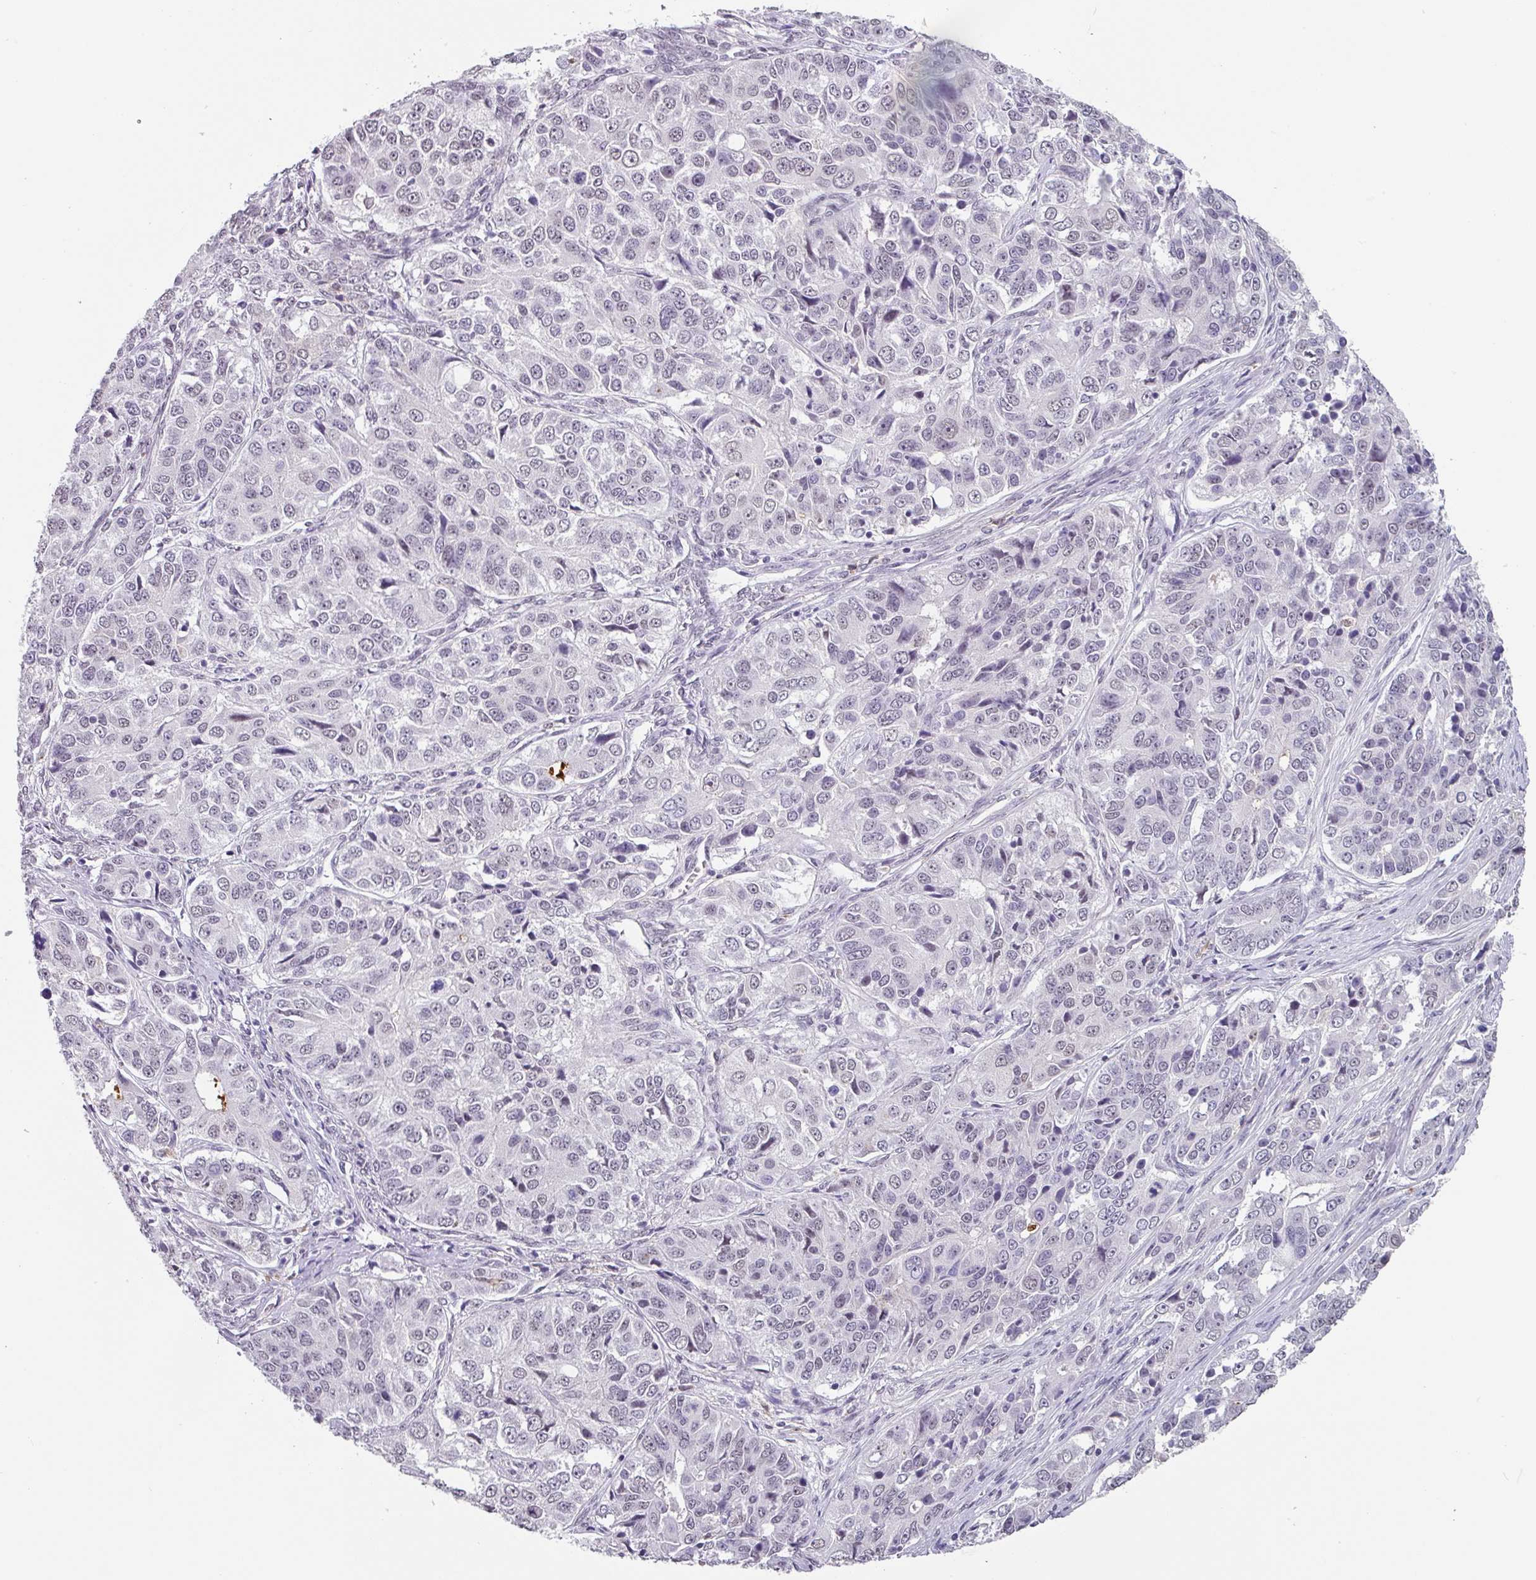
{"staining": {"intensity": "negative", "quantity": "none", "location": "none"}, "tissue": "ovarian cancer", "cell_type": "Tumor cells", "image_type": "cancer", "snomed": [{"axis": "morphology", "description": "Carcinoma, endometroid"}, {"axis": "topography", "description": "Ovary"}], "caption": "Histopathology image shows no protein expression in tumor cells of ovarian endometroid carcinoma tissue.", "gene": "C1QB", "patient": {"sex": "female", "age": 51}}